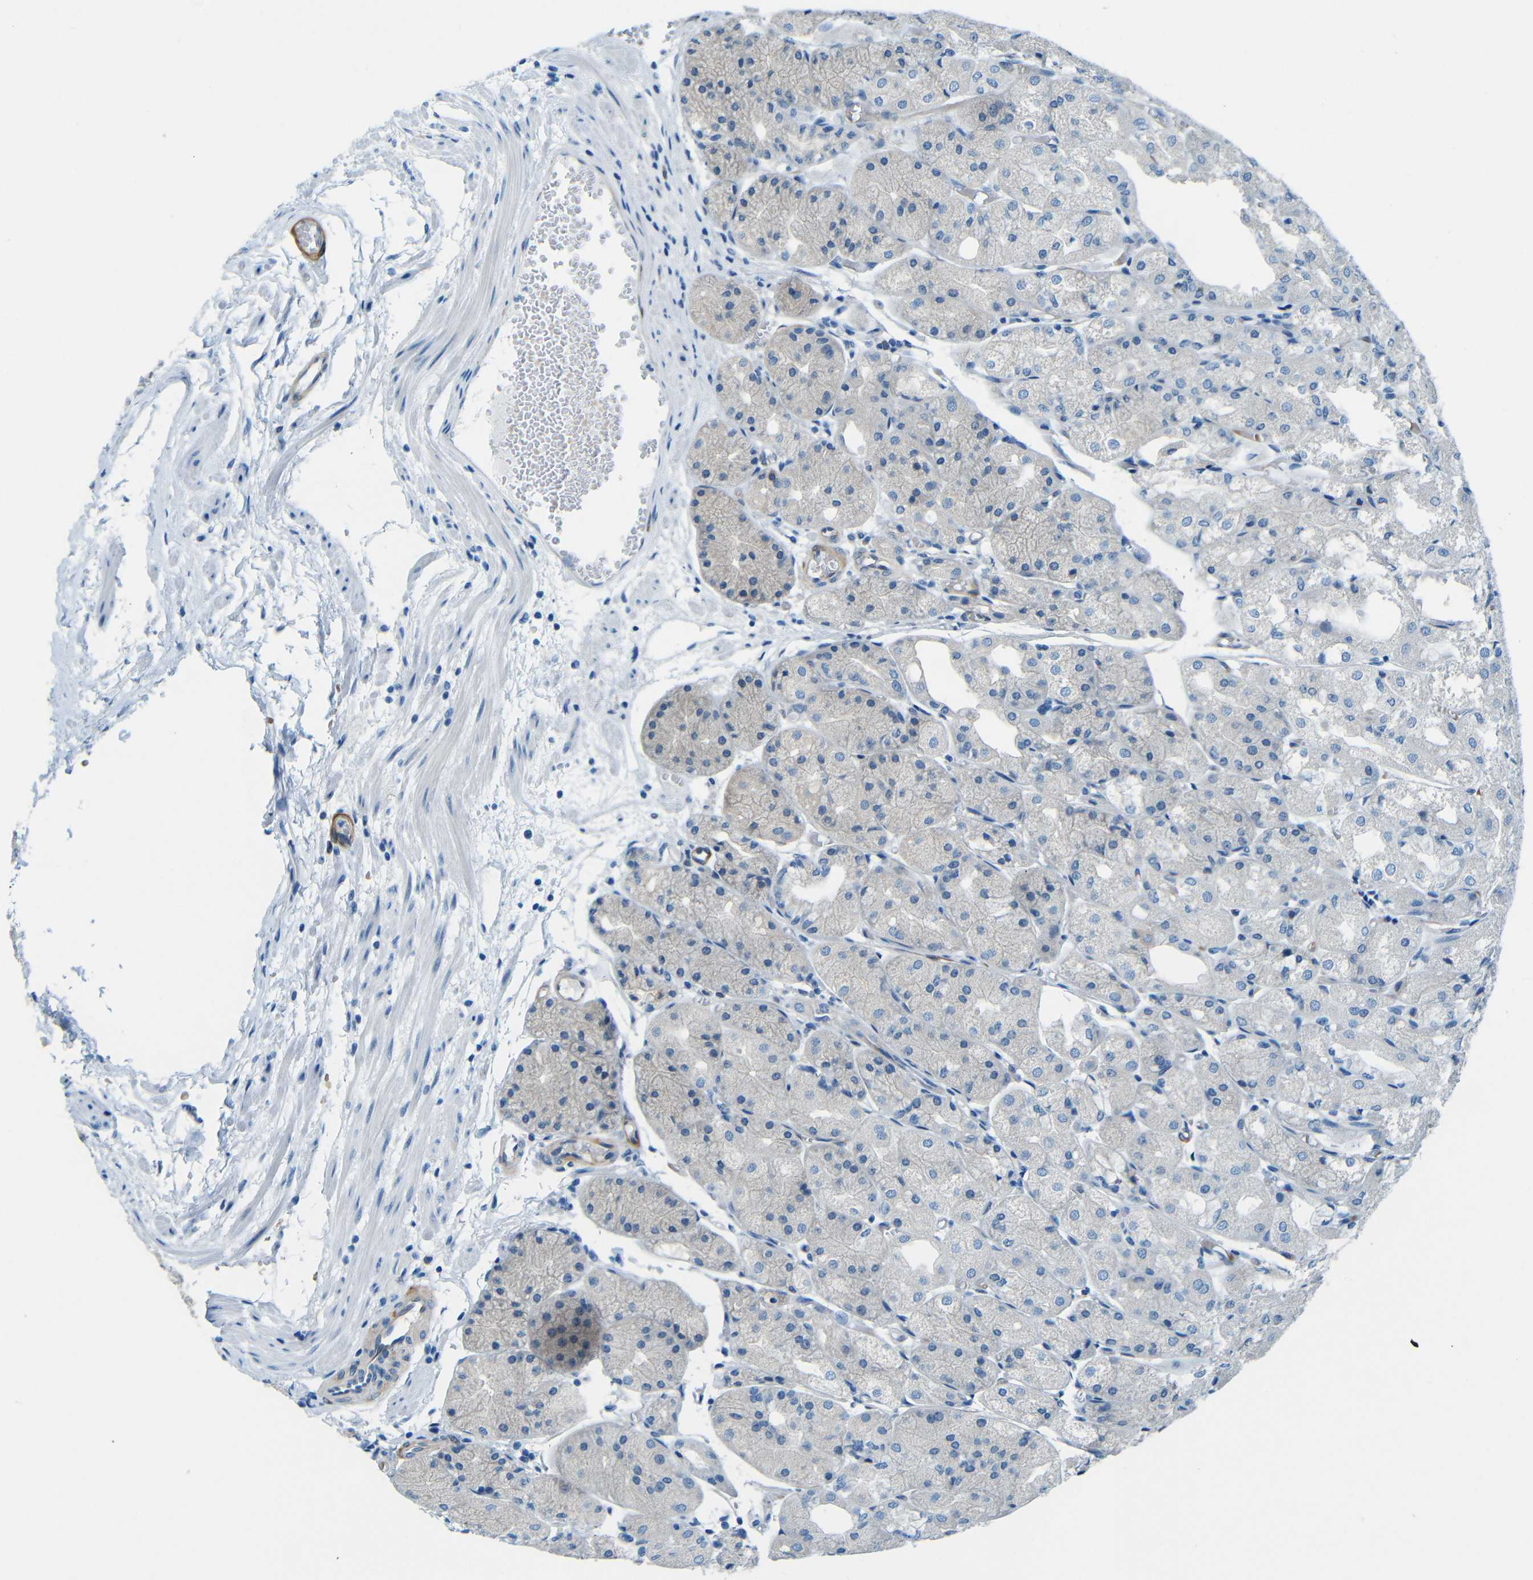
{"staining": {"intensity": "negative", "quantity": "none", "location": "none"}, "tissue": "stomach", "cell_type": "Glandular cells", "image_type": "normal", "snomed": [{"axis": "morphology", "description": "Normal tissue, NOS"}, {"axis": "topography", "description": "Stomach, upper"}], "caption": "Stomach stained for a protein using immunohistochemistry (IHC) shows no positivity glandular cells.", "gene": "MAP2", "patient": {"sex": "male", "age": 72}}